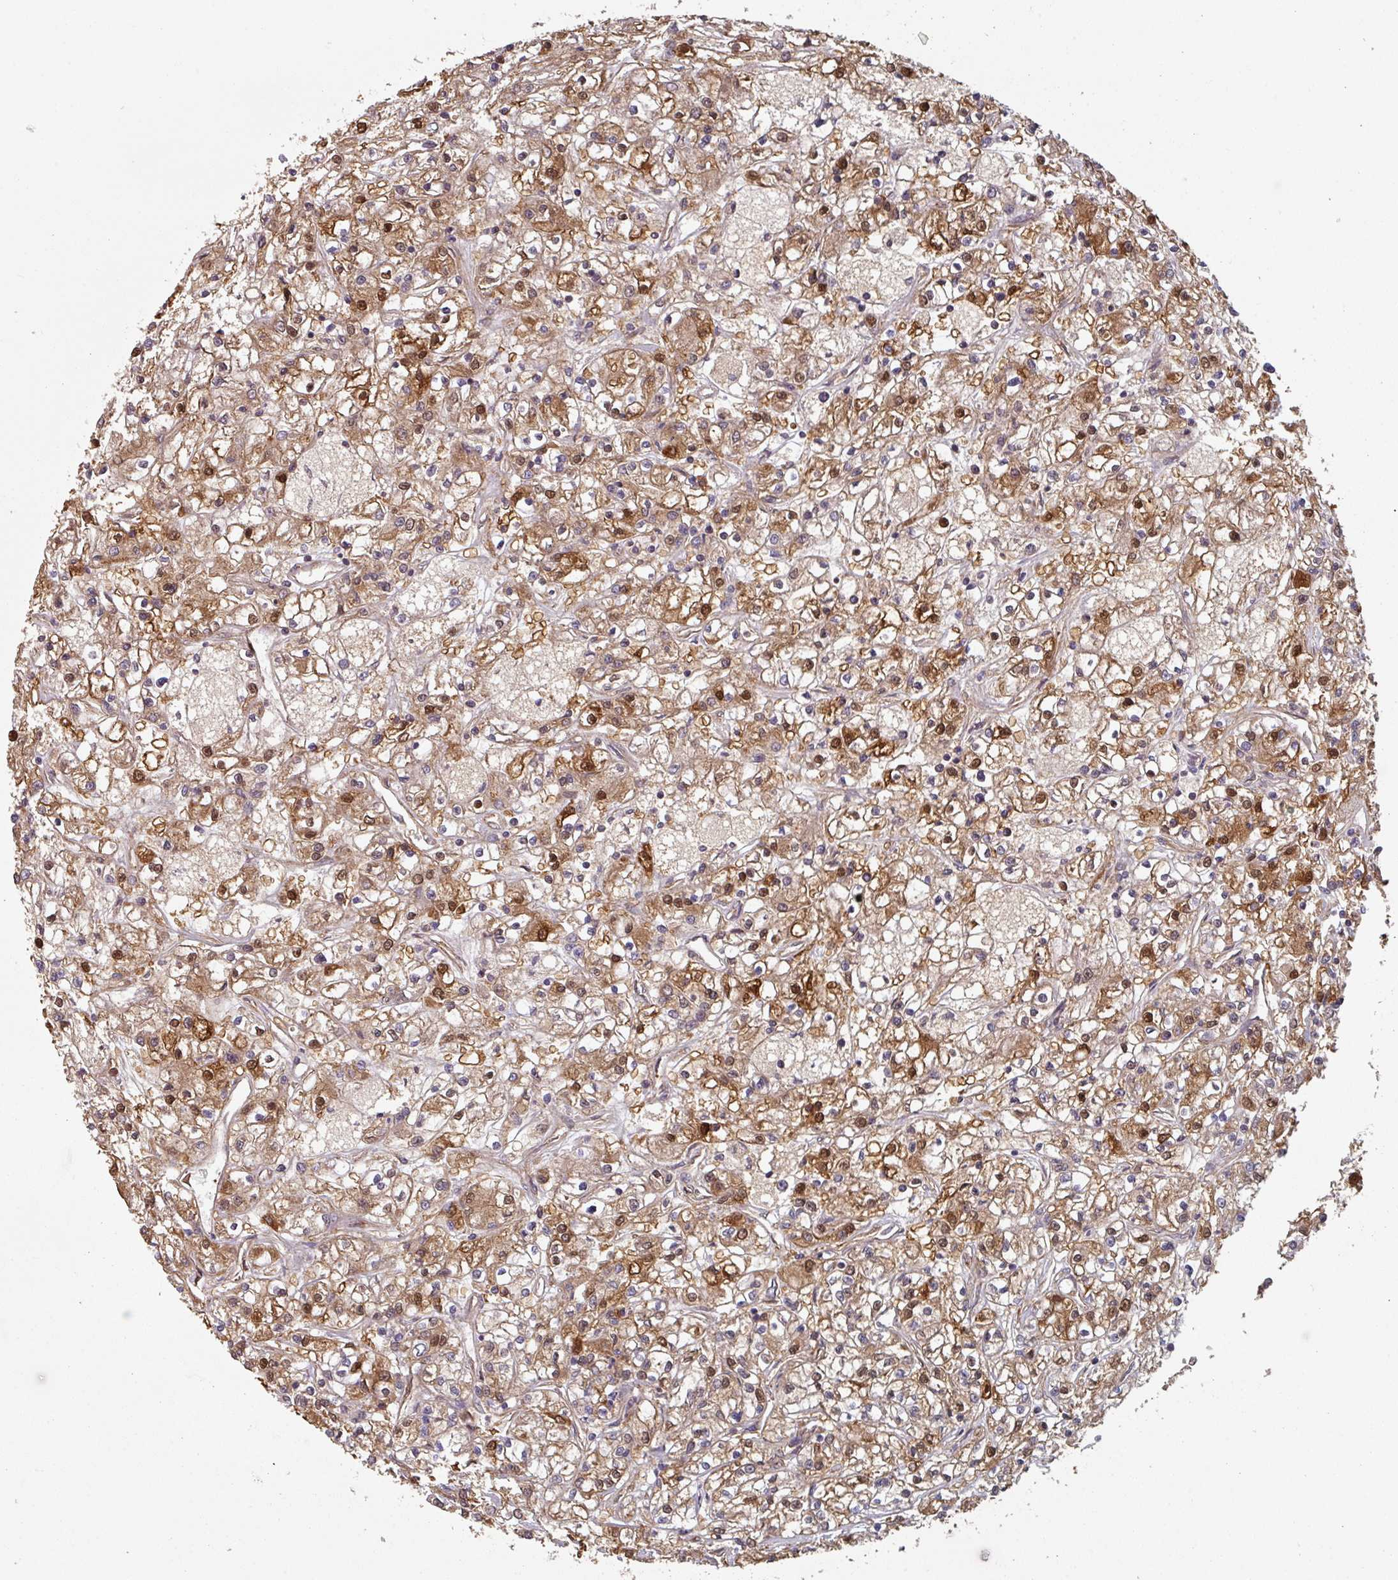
{"staining": {"intensity": "moderate", "quantity": "25%-75%", "location": "cytoplasmic/membranous"}, "tissue": "renal cancer", "cell_type": "Tumor cells", "image_type": "cancer", "snomed": [{"axis": "morphology", "description": "Adenocarcinoma, NOS"}, {"axis": "topography", "description": "Kidney"}], "caption": "Human renal adenocarcinoma stained with a brown dye reveals moderate cytoplasmic/membranous positive positivity in approximately 25%-75% of tumor cells.", "gene": "GSTA4", "patient": {"sex": "female", "age": 59}}